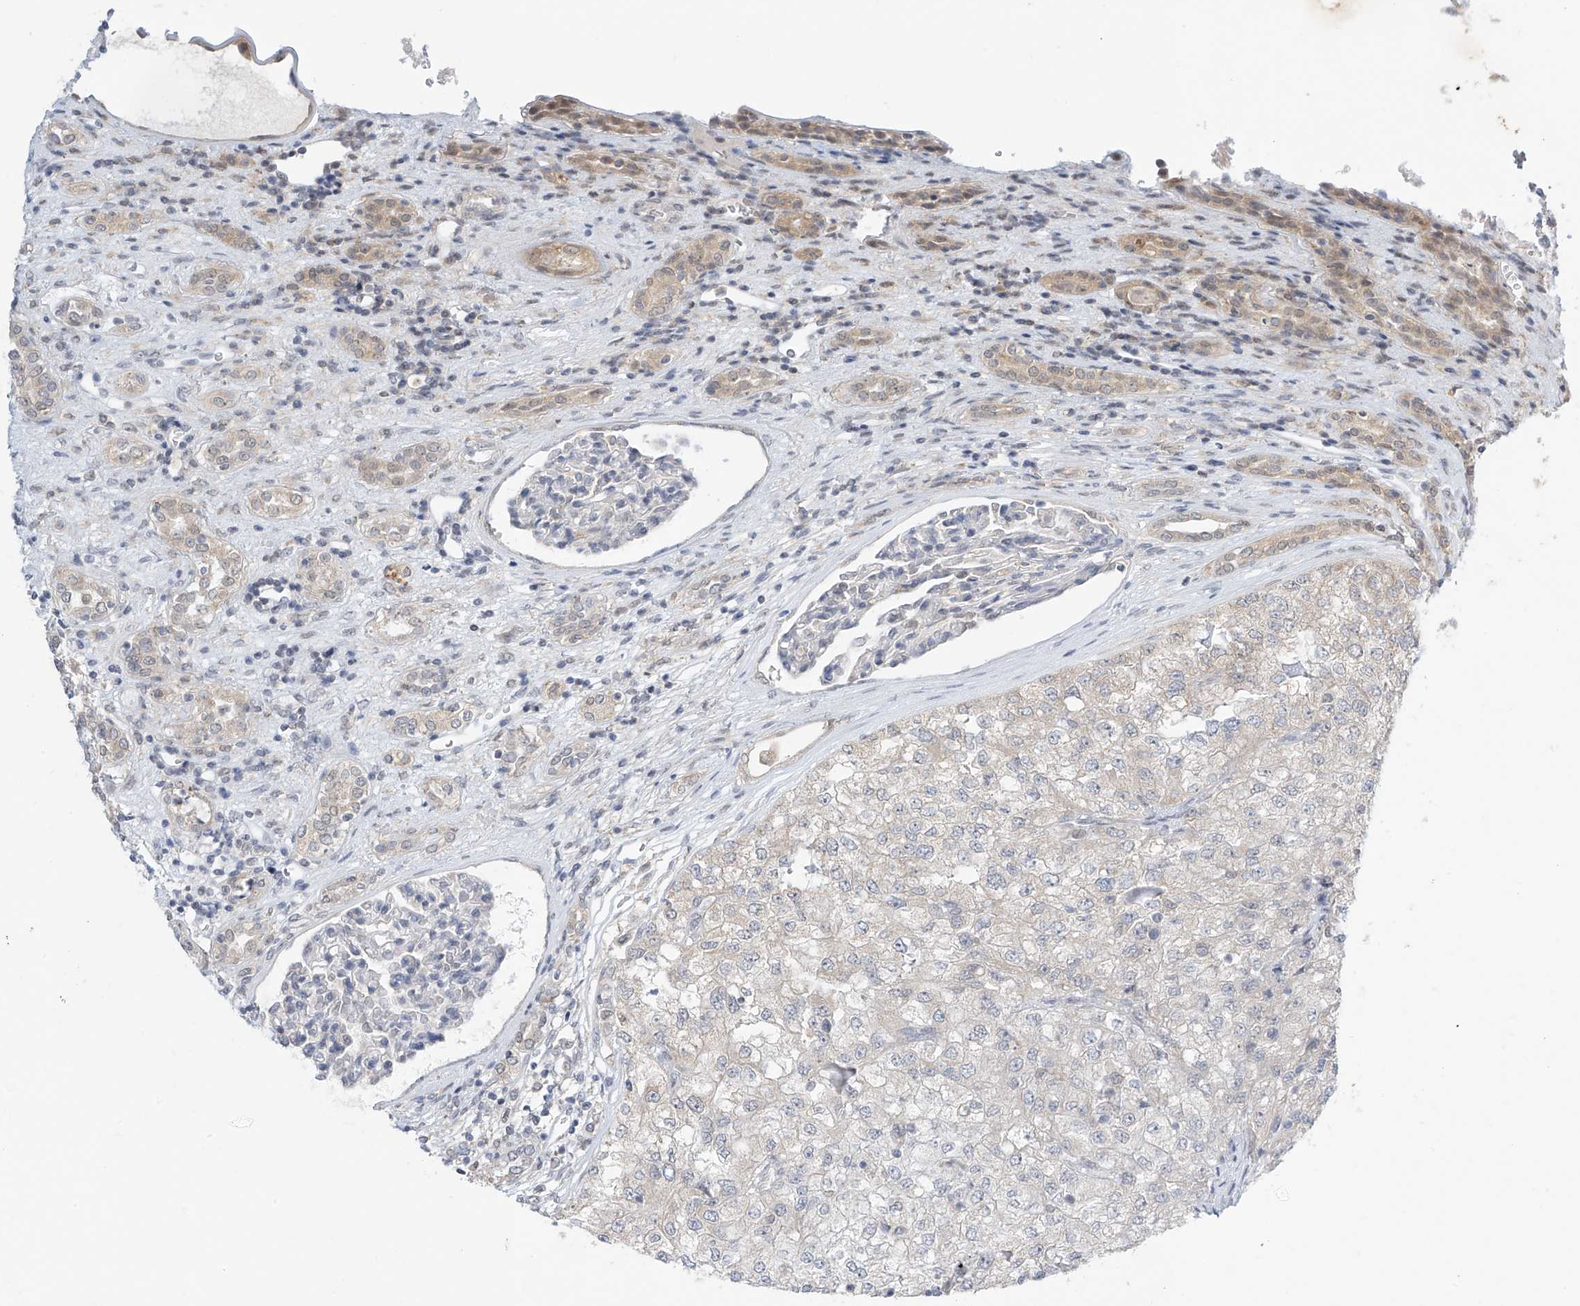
{"staining": {"intensity": "negative", "quantity": "none", "location": "none"}, "tissue": "renal cancer", "cell_type": "Tumor cells", "image_type": "cancer", "snomed": [{"axis": "morphology", "description": "Adenocarcinoma, NOS"}, {"axis": "topography", "description": "Kidney"}], "caption": "Immunohistochemistry image of renal cancer (adenocarcinoma) stained for a protein (brown), which displays no staining in tumor cells.", "gene": "APLF", "patient": {"sex": "female", "age": 54}}